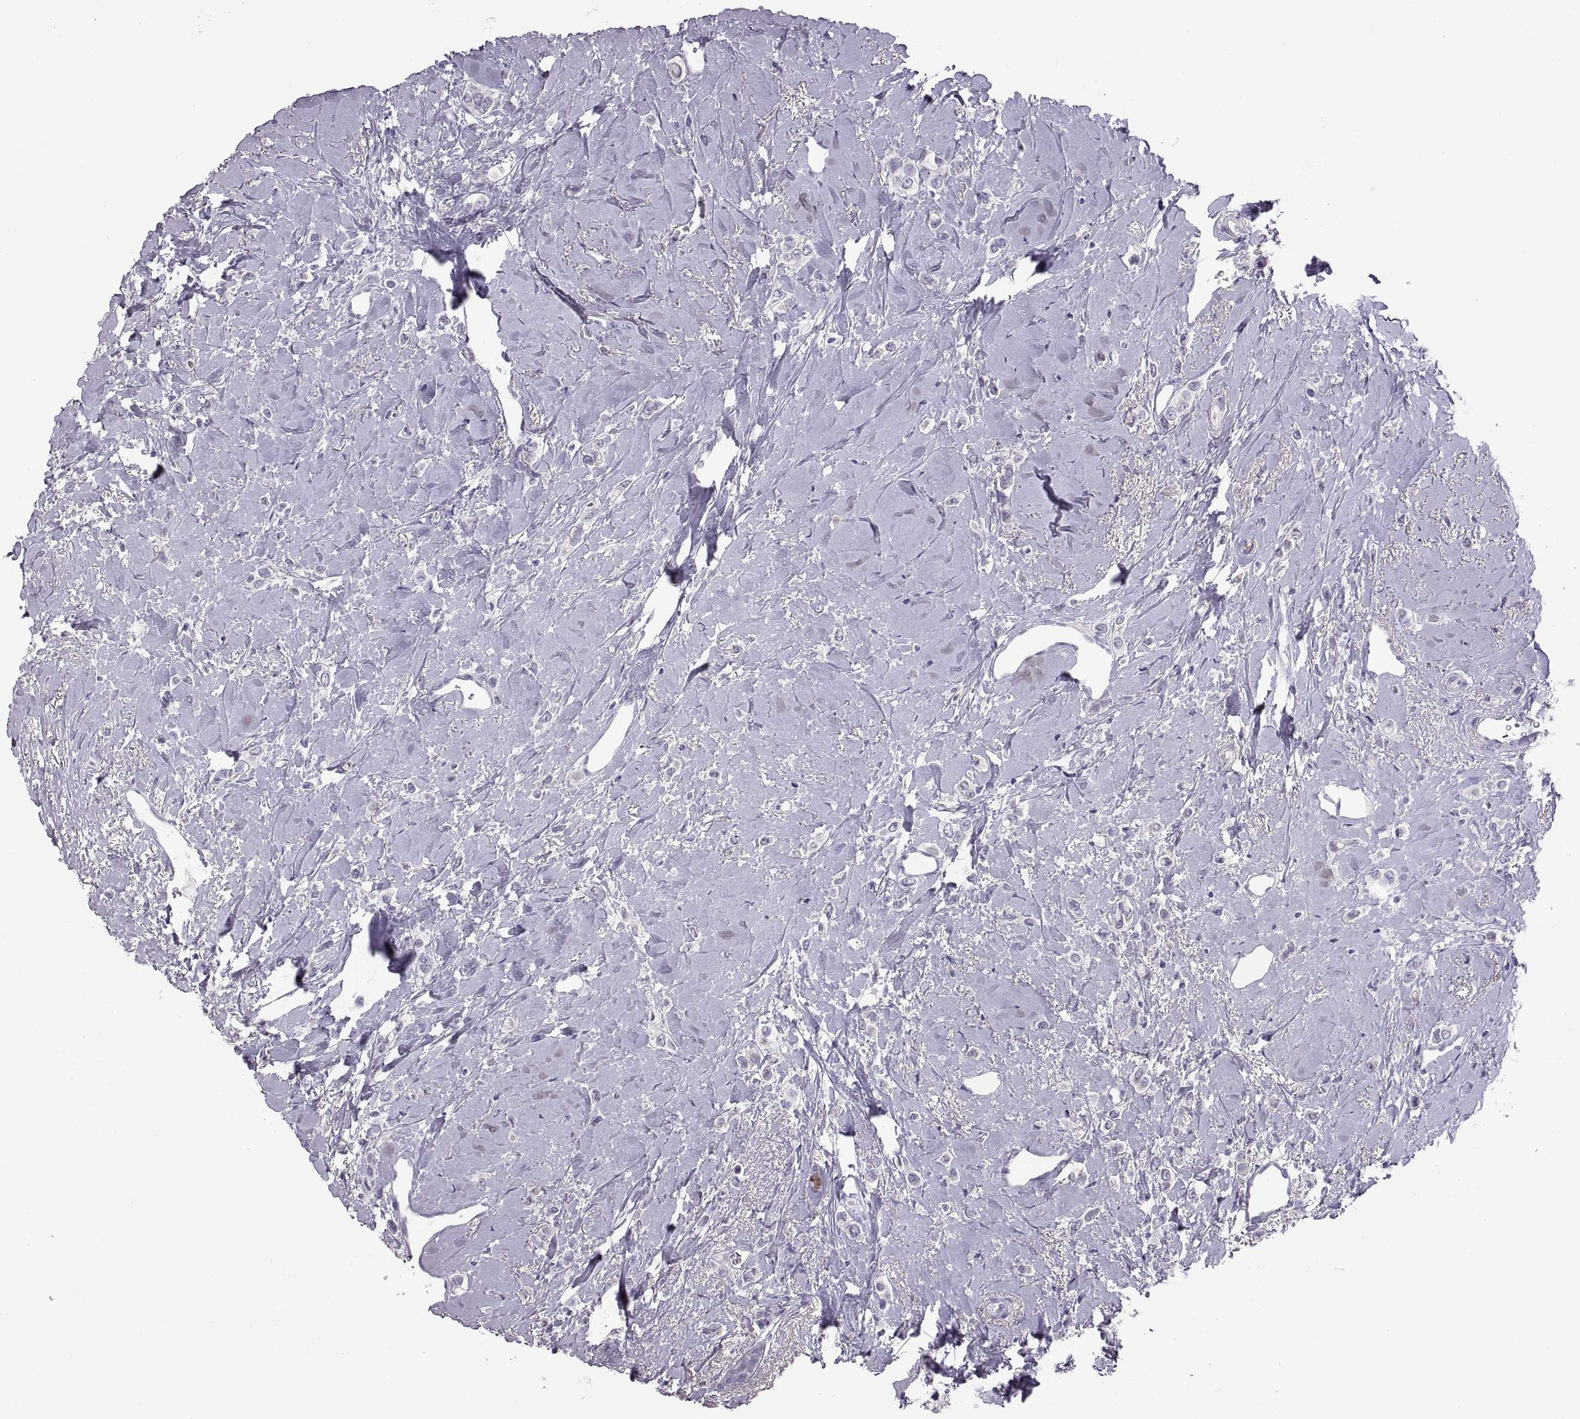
{"staining": {"intensity": "negative", "quantity": "none", "location": "none"}, "tissue": "breast cancer", "cell_type": "Tumor cells", "image_type": "cancer", "snomed": [{"axis": "morphology", "description": "Lobular carcinoma"}, {"axis": "topography", "description": "Breast"}], "caption": "Immunohistochemical staining of lobular carcinoma (breast) demonstrates no significant expression in tumor cells.", "gene": "WBP2NL", "patient": {"sex": "female", "age": 66}}